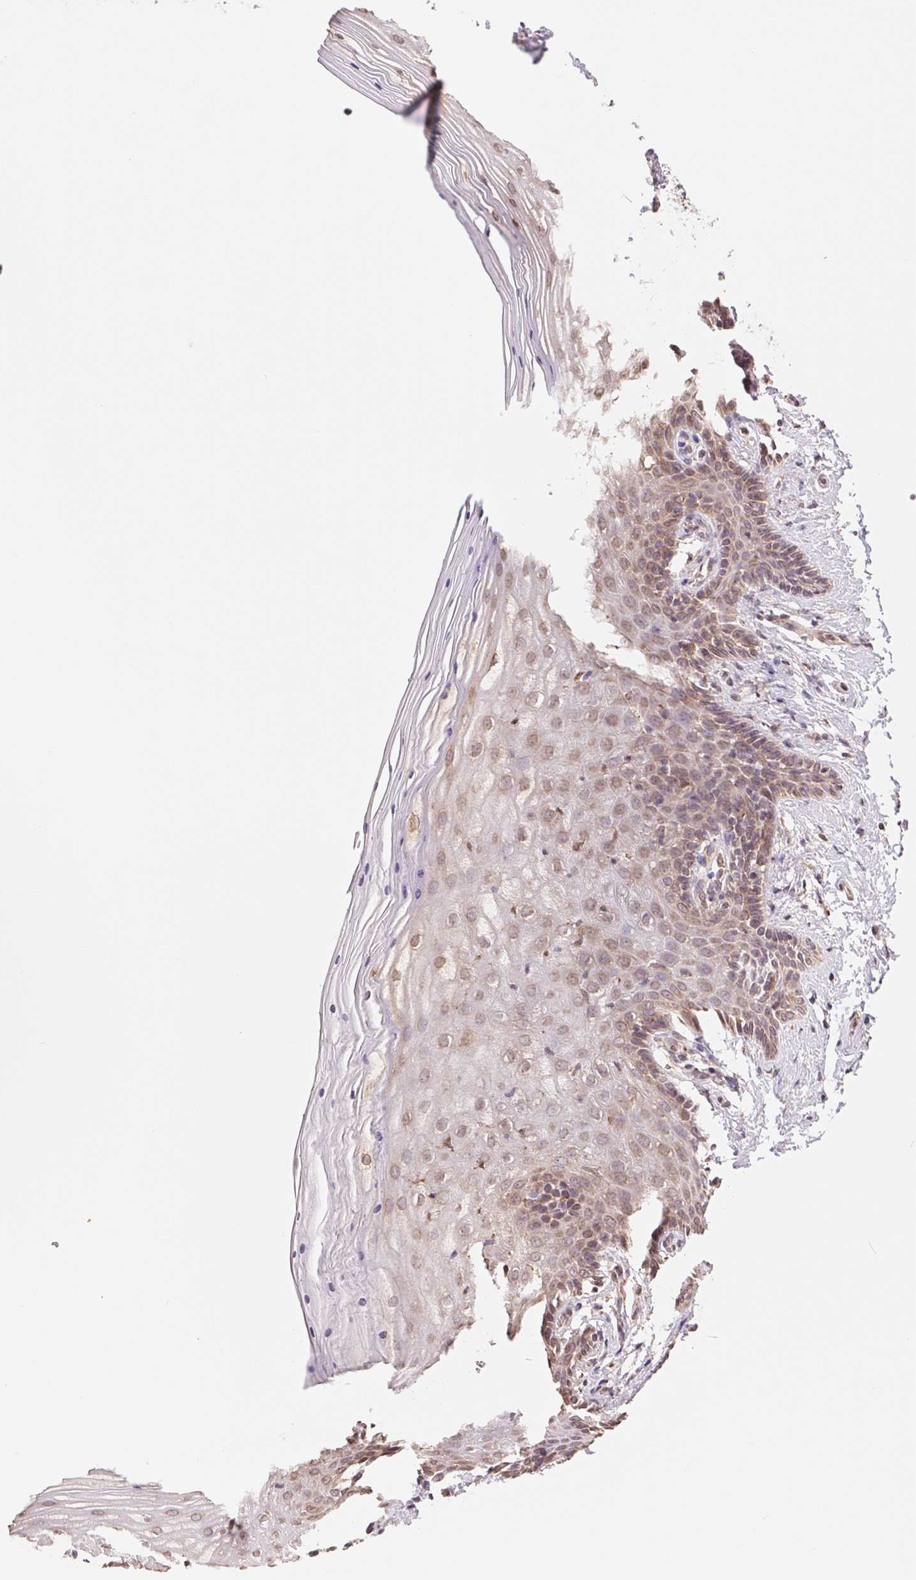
{"staining": {"intensity": "weak", "quantity": ">75%", "location": "cytoplasmic/membranous"}, "tissue": "vagina", "cell_type": "Squamous epithelial cells", "image_type": "normal", "snomed": [{"axis": "morphology", "description": "Normal tissue, NOS"}, {"axis": "topography", "description": "Vagina"}], "caption": "Immunohistochemistry (IHC) of unremarkable human vagina displays low levels of weak cytoplasmic/membranous expression in approximately >75% of squamous epithelial cells. (Brightfield microscopy of DAB IHC at high magnification).", "gene": "RPN1", "patient": {"sex": "female", "age": 45}}